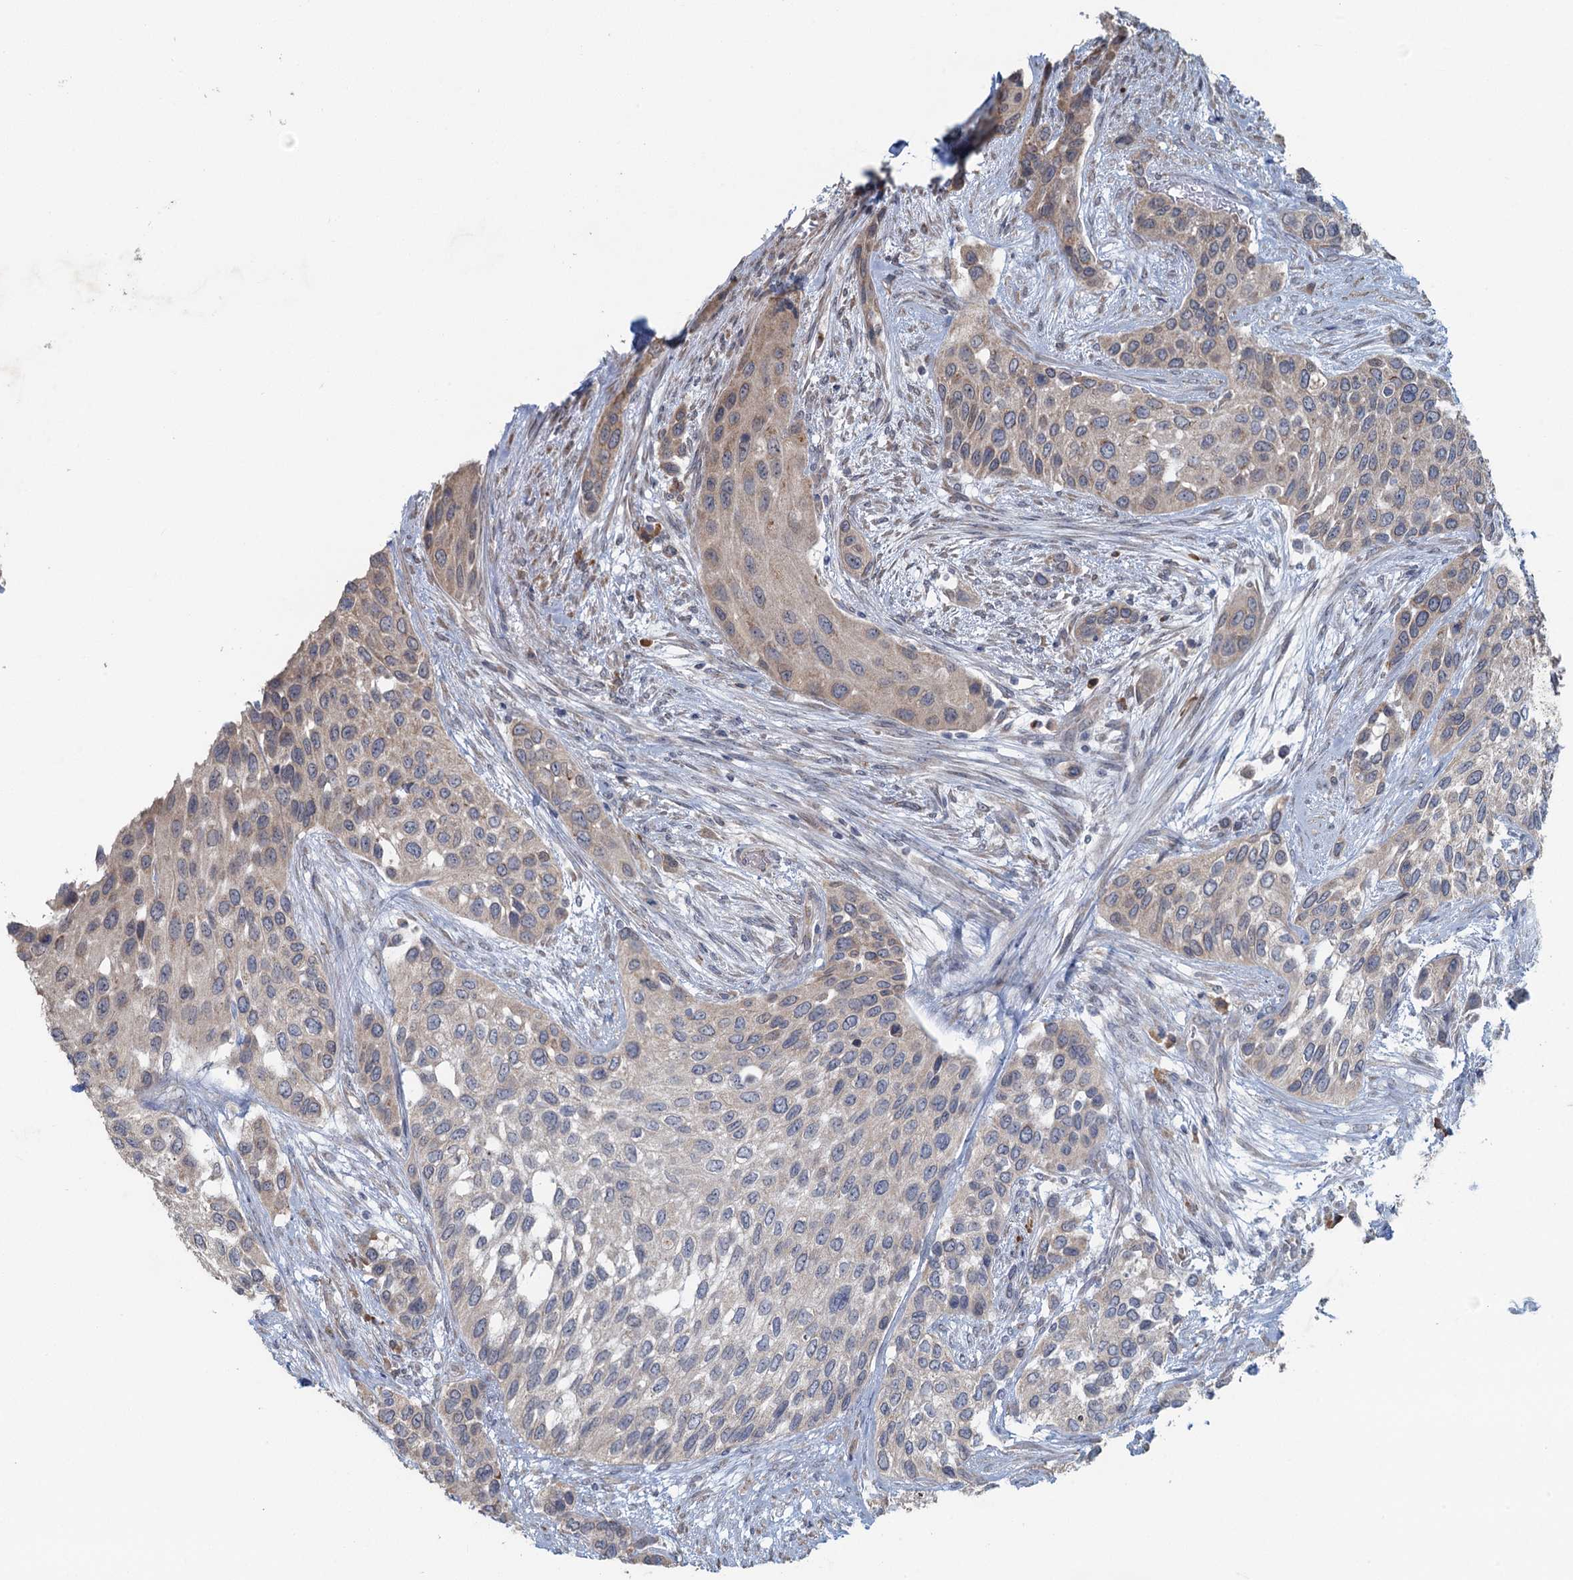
{"staining": {"intensity": "weak", "quantity": "<25%", "location": "cytoplasmic/membranous"}, "tissue": "urothelial cancer", "cell_type": "Tumor cells", "image_type": "cancer", "snomed": [{"axis": "morphology", "description": "Normal tissue, NOS"}, {"axis": "morphology", "description": "Urothelial carcinoma, High grade"}, {"axis": "topography", "description": "Vascular tissue"}, {"axis": "topography", "description": "Urinary bladder"}], "caption": "A photomicrograph of human urothelial carcinoma (high-grade) is negative for staining in tumor cells. (Stains: DAB (3,3'-diaminobenzidine) immunohistochemistry (IHC) with hematoxylin counter stain, Microscopy: brightfield microscopy at high magnification).", "gene": "TEX35", "patient": {"sex": "female", "age": 56}}